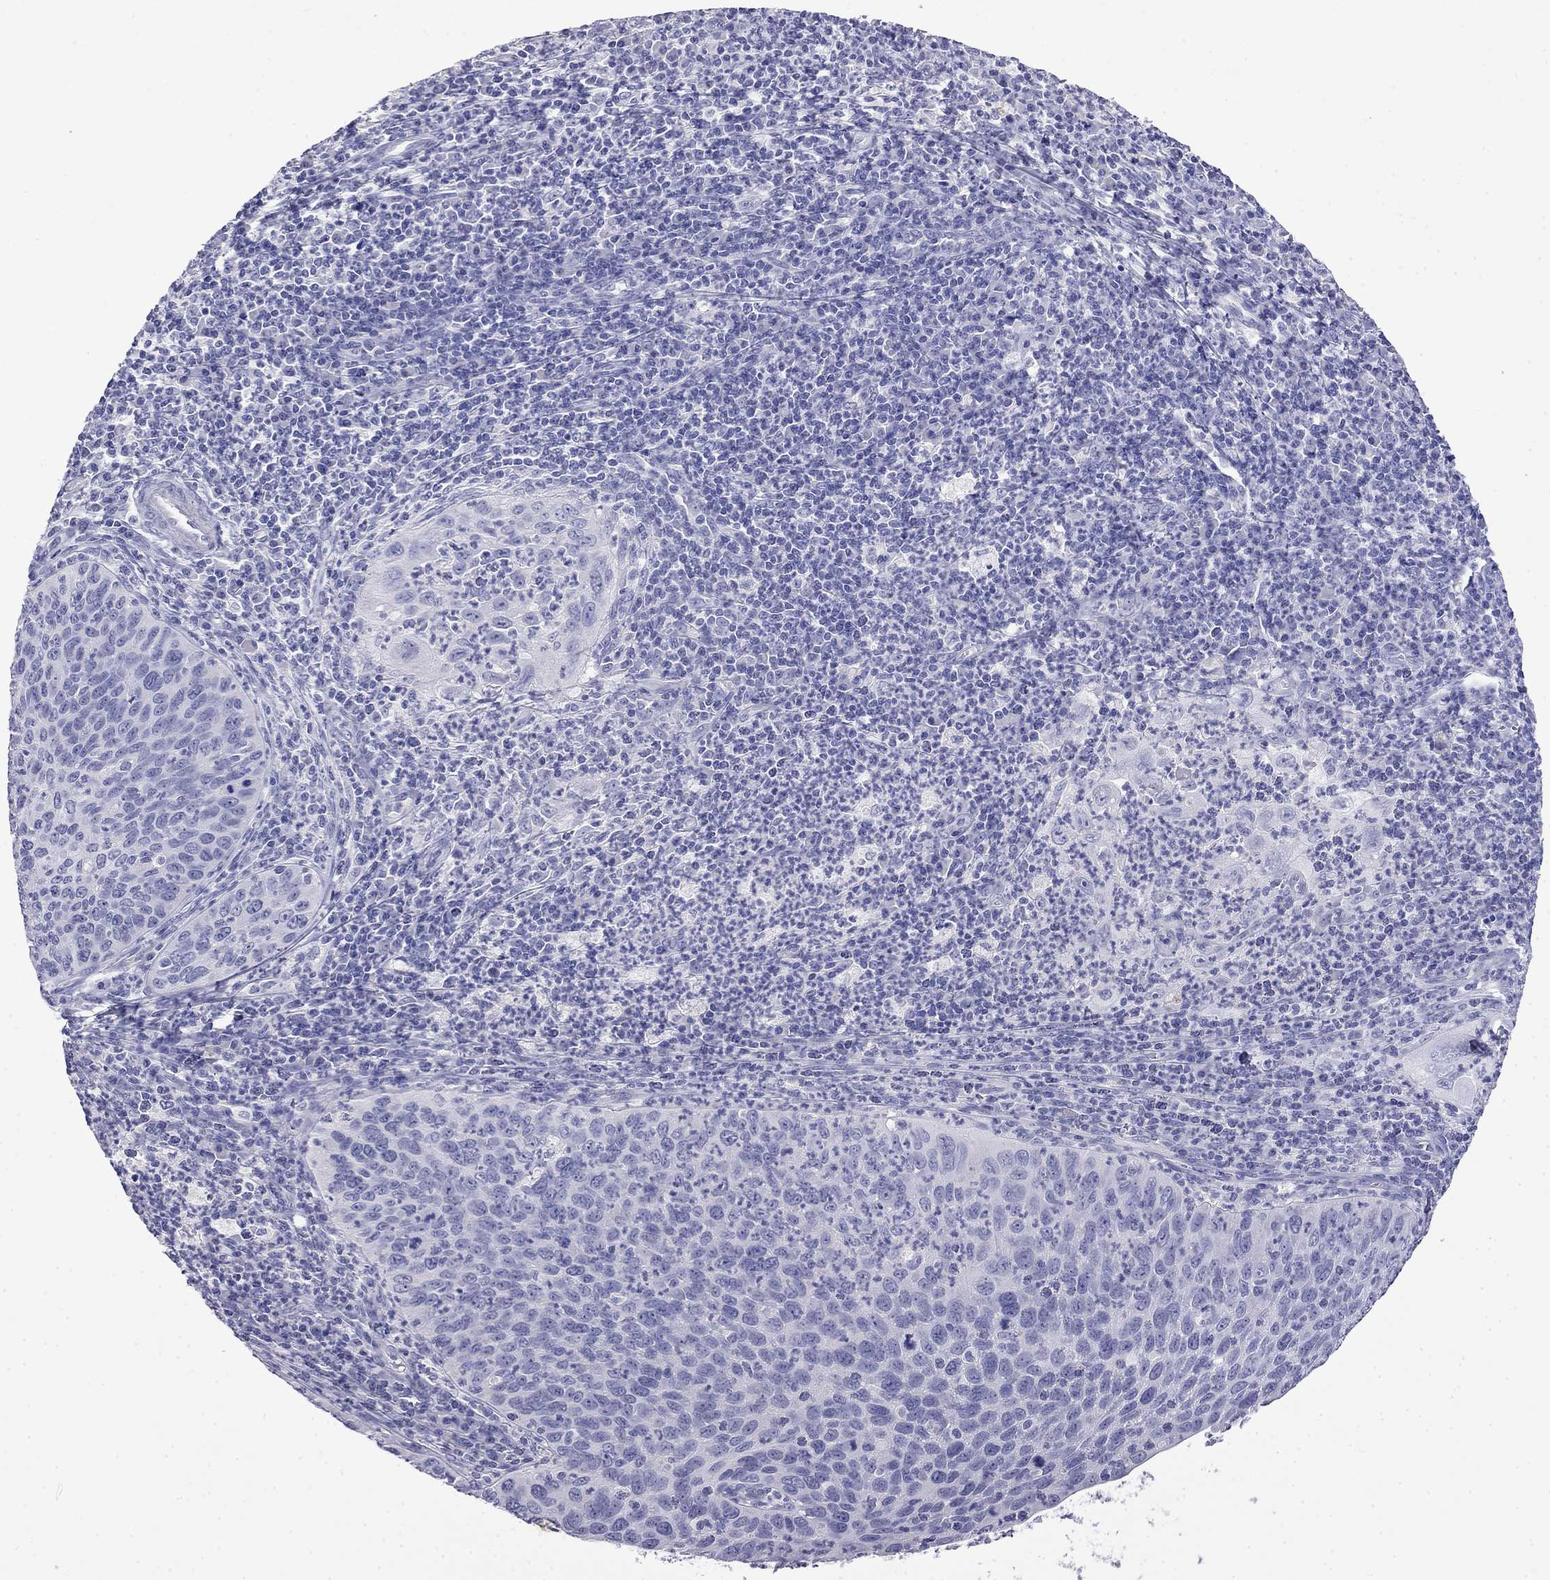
{"staining": {"intensity": "negative", "quantity": "none", "location": "none"}, "tissue": "cervical cancer", "cell_type": "Tumor cells", "image_type": "cancer", "snomed": [{"axis": "morphology", "description": "Squamous cell carcinoma, NOS"}, {"axis": "topography", "description": "Cervix"}], "caption": "IHC histopathology image of neoplastic tissue: cervical cancer (squamous cell carcinoma) stained with DAB shows no significant protein expression in tumor cells.", "gene": "MYO15A", "patient": {"sex": "female", "age": 26}}